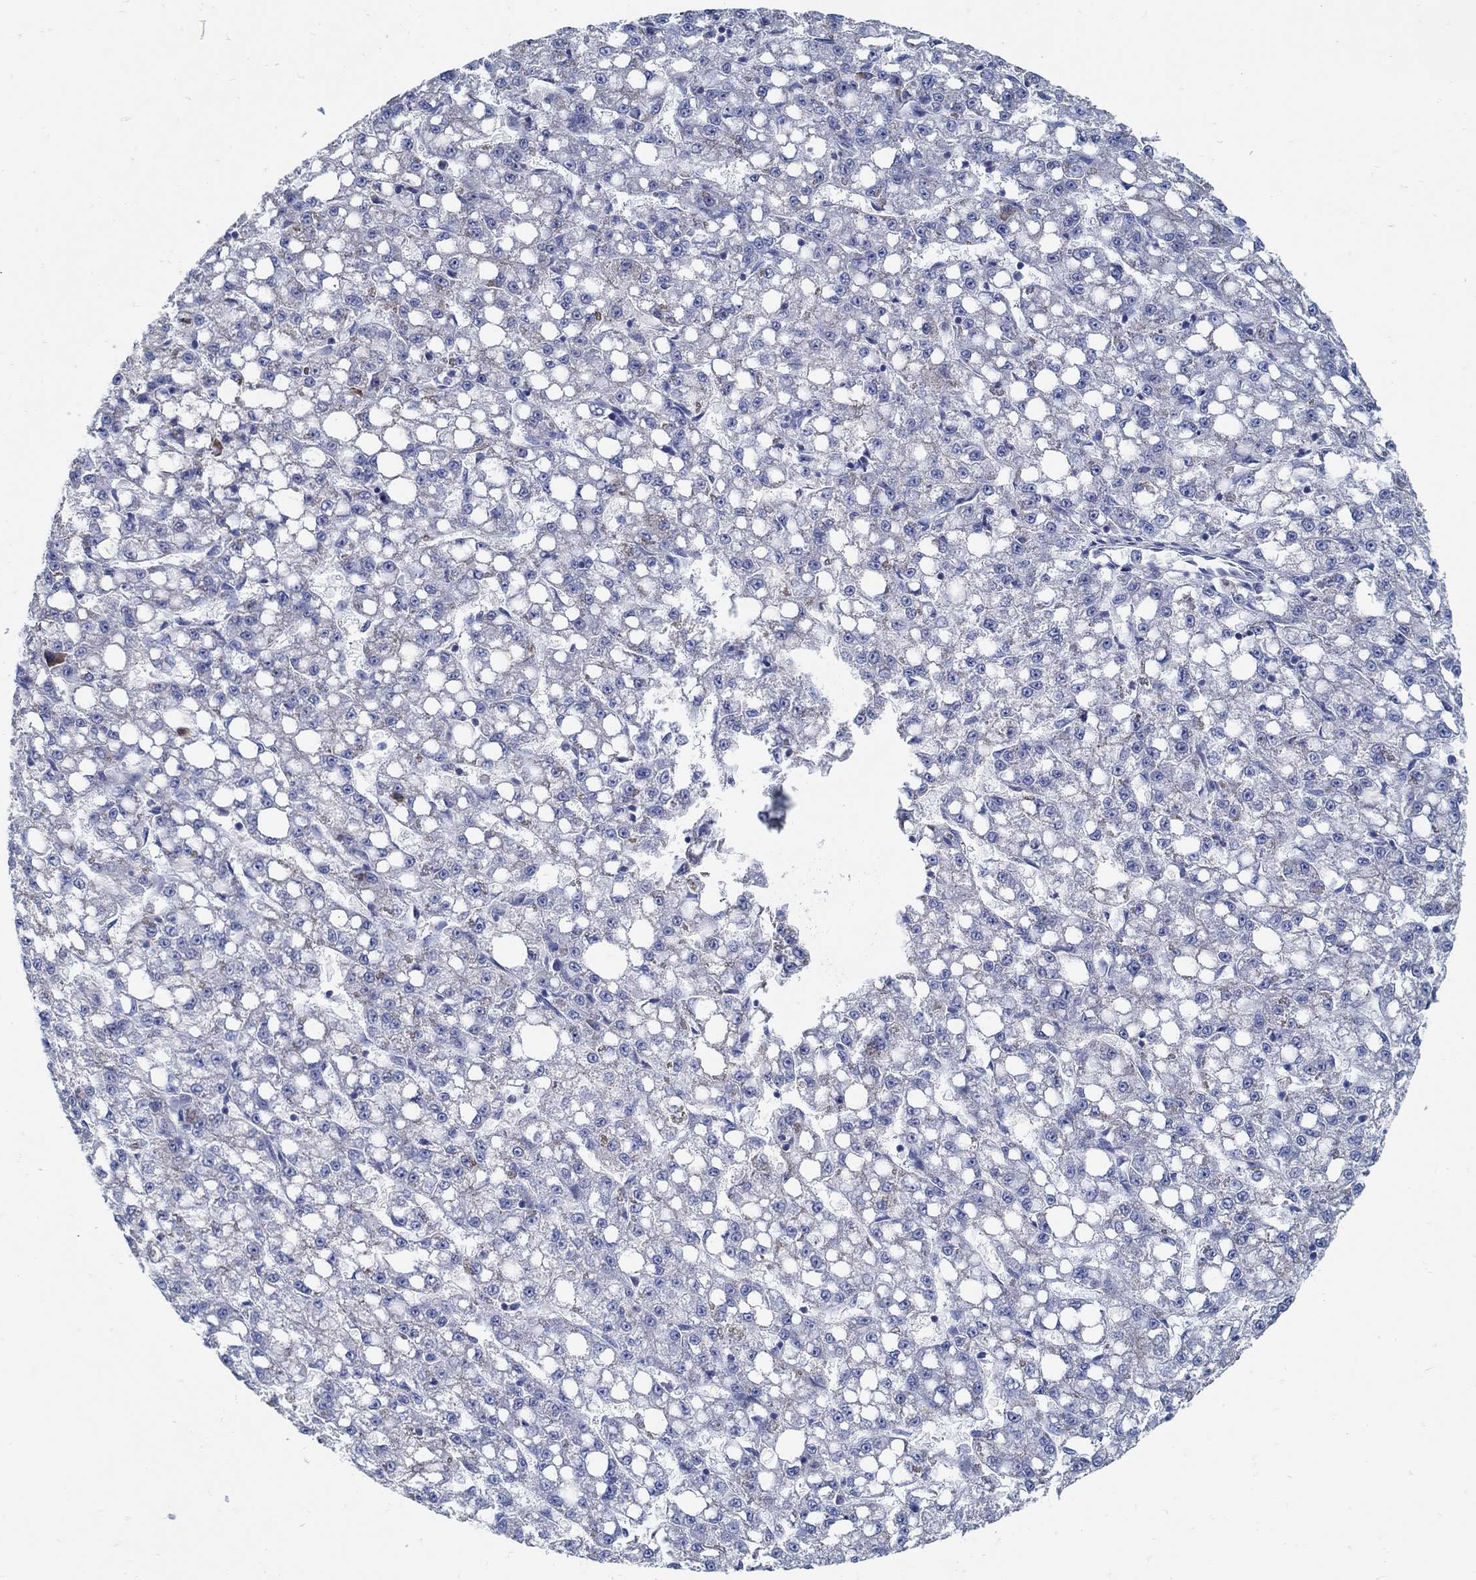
{"staining": {"intensity": "negative", "quantity": "none", "location": "none"}, "tissue": "liver cancer", "cell_type": "Tumor cells", "image_type": "cancer", "snomed": [{"axis": "morphology", "description": "Carcinoma, Hepatocellular, NOS"}, {"axis": "topography", "description": "Liver"}], "caption": "Tumor cells are negative for protein expression in human liver hepatocellular carcinoma.", "gene": "PCDH11X", "patient": {"sex": "female", "age": 65}}